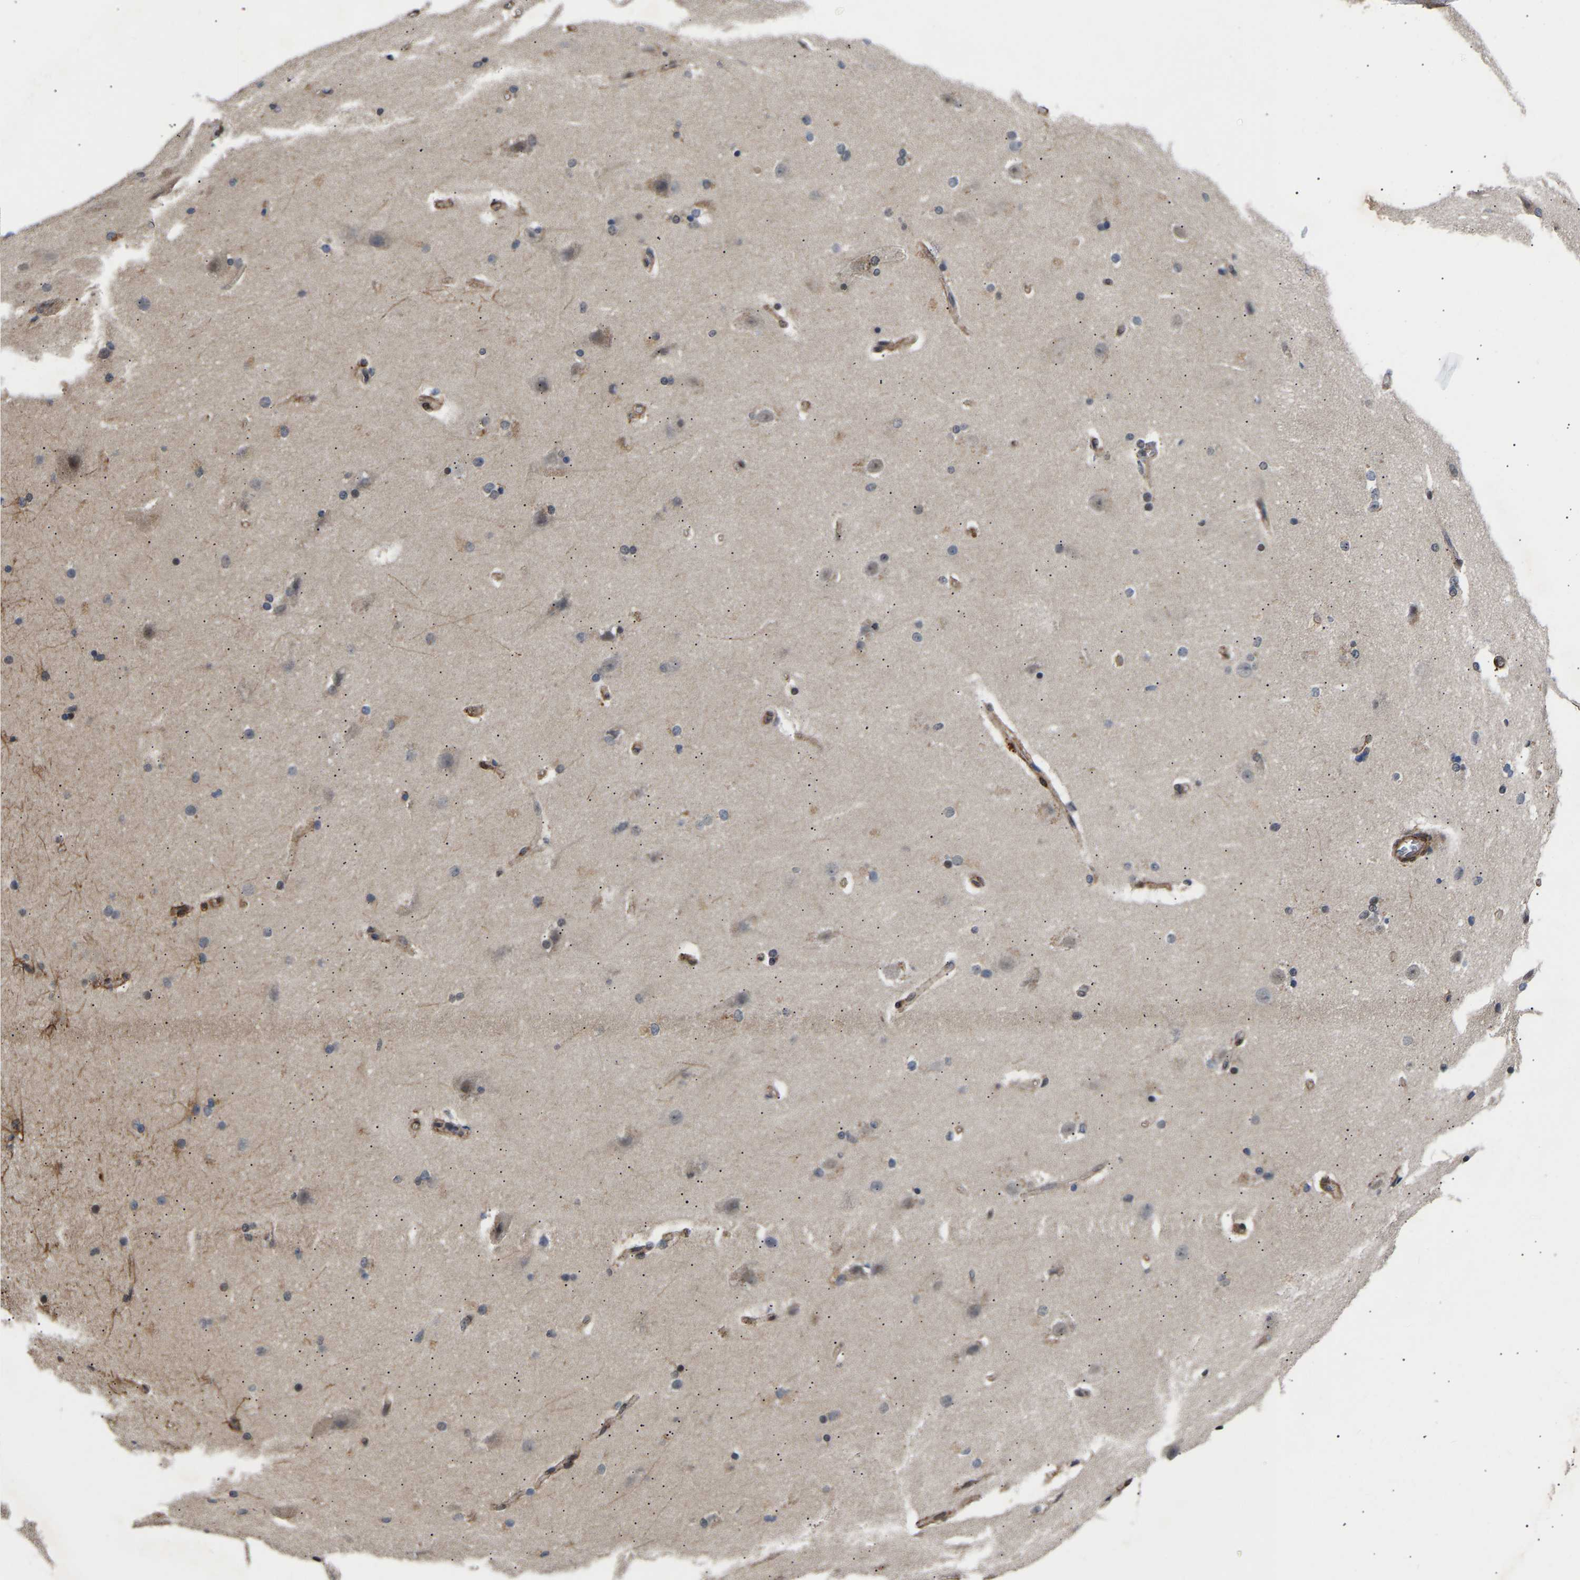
{"staining": {"intensity": "moderate", "quantity": "25%-75%", "location": "cytoplasmic/membranous"}, "tissue": "cerebral cortex", "cell_type": "Endothelial cells", "image_type": "normal", "snomed": [{"axis": "morphology", "description": "Normal tissue, NOS"}, {"axis": "topography", "description": "Cerebral cortex"}, {"axis": "topography", "description": "Hippocampus"}], "caption": "Cerebral cortex stained with immunohistochemistry demonstrates moderate cytoplasmic/membranous staining in approximately 25%-75% of endothelial cells. Immunohistochemistry (ihc) stains the protein in brown and the nuclei are stained blue.", "gene": "METTL16", "patient": {"sex": "female", "age": 19}}